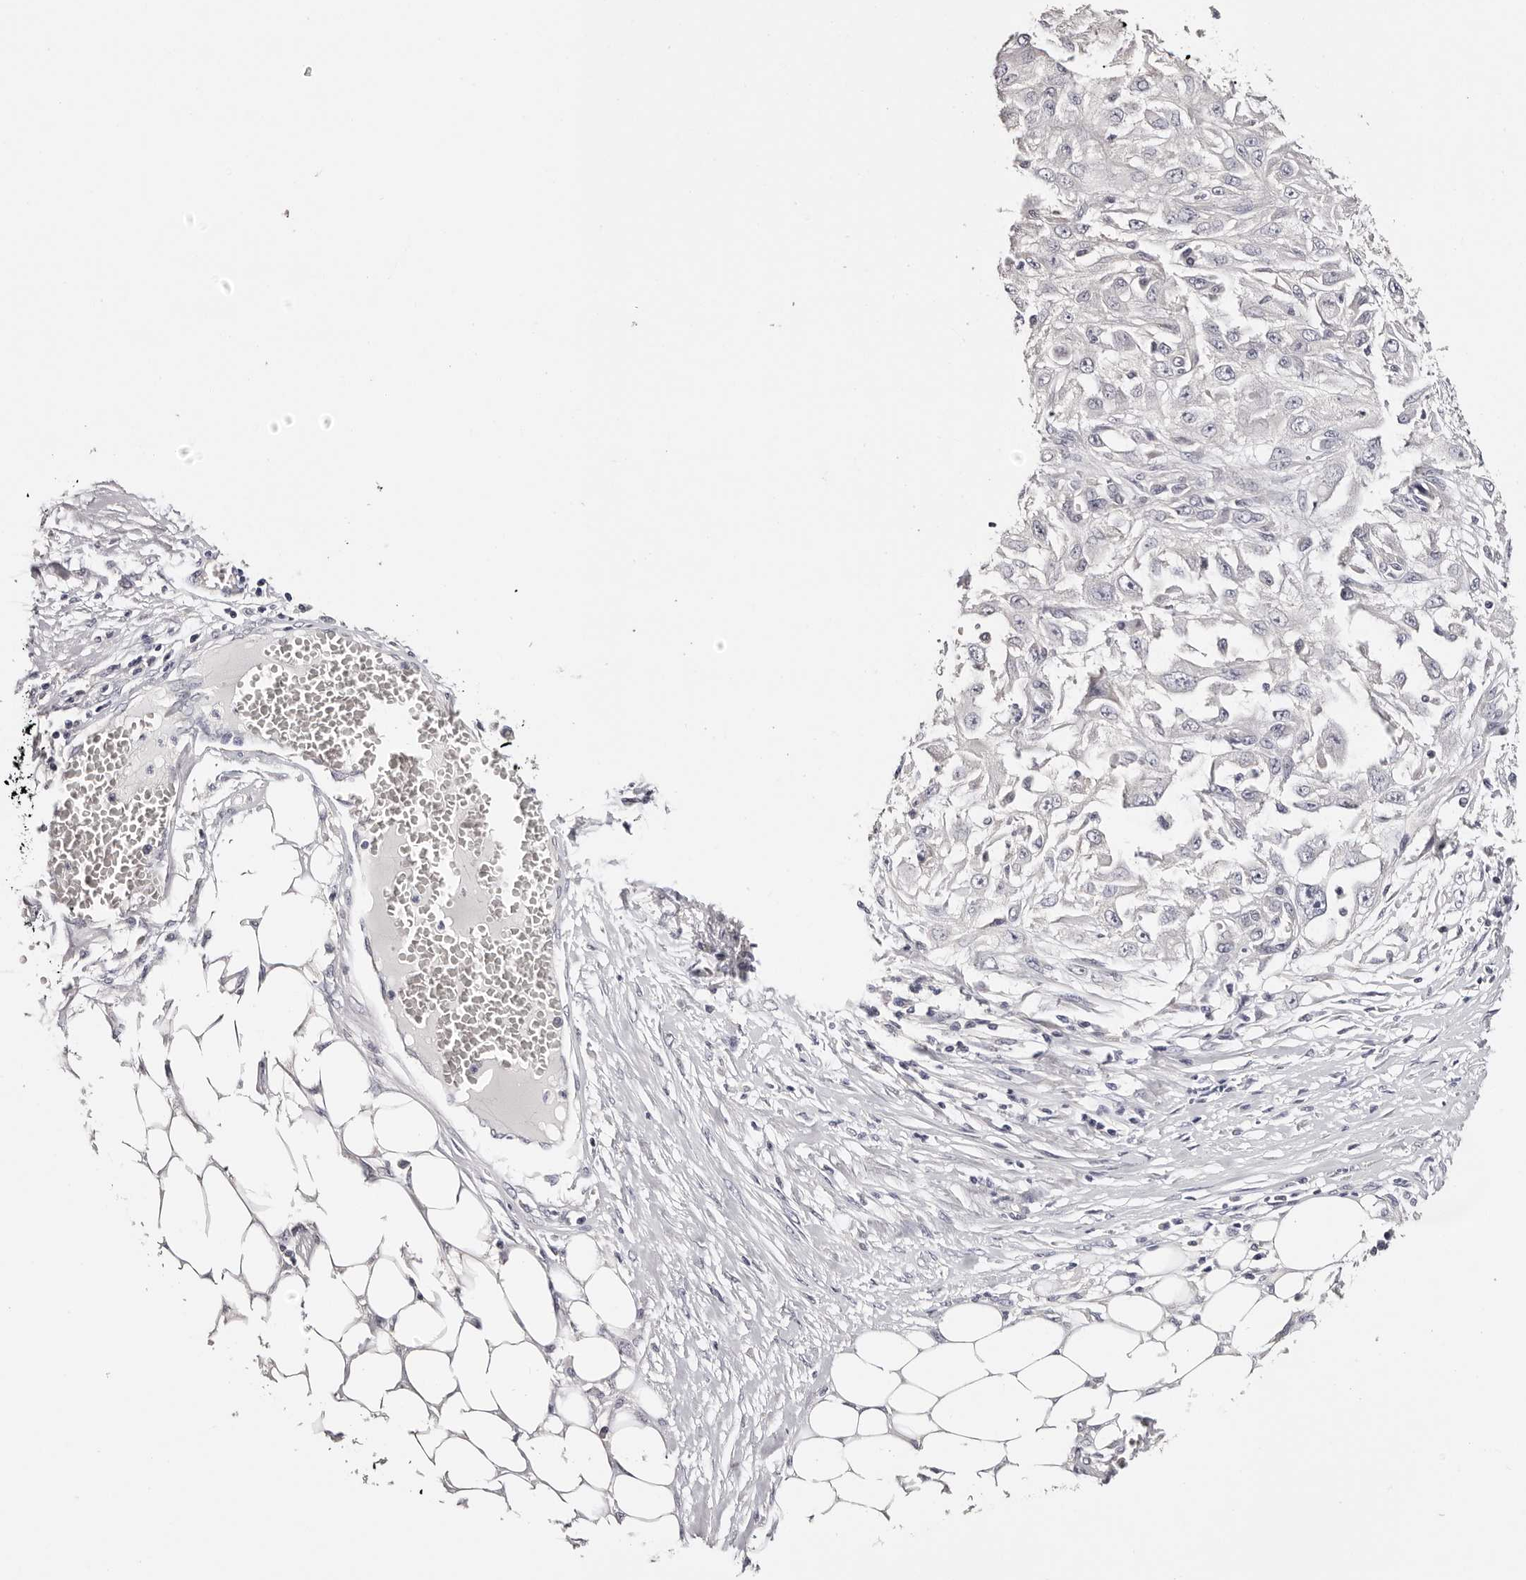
{"staining": {"intensity": "negative", "quantity": "none", "location": "none"}, "tissue": "skin cancer", "cell_type": "Tumor cells", "image_type": "cancer", "snomed": [{"axis": "morphology", "description": "Squamous cell carcinoma, NOS"}, {"axis": "morphology", "description": "Squamous cell carcinoma, metastatic, NOS"}, {"axis": "topography", "description": "Skin"}, {"axis": "topography", "description": "Lymph node"}], "caption": "There is no significant positivity in tumor cells of metastatic squamous cell carcinoma (skin).", "gene": "ROM1", "patient": {"sex": "male", "age": 75}}